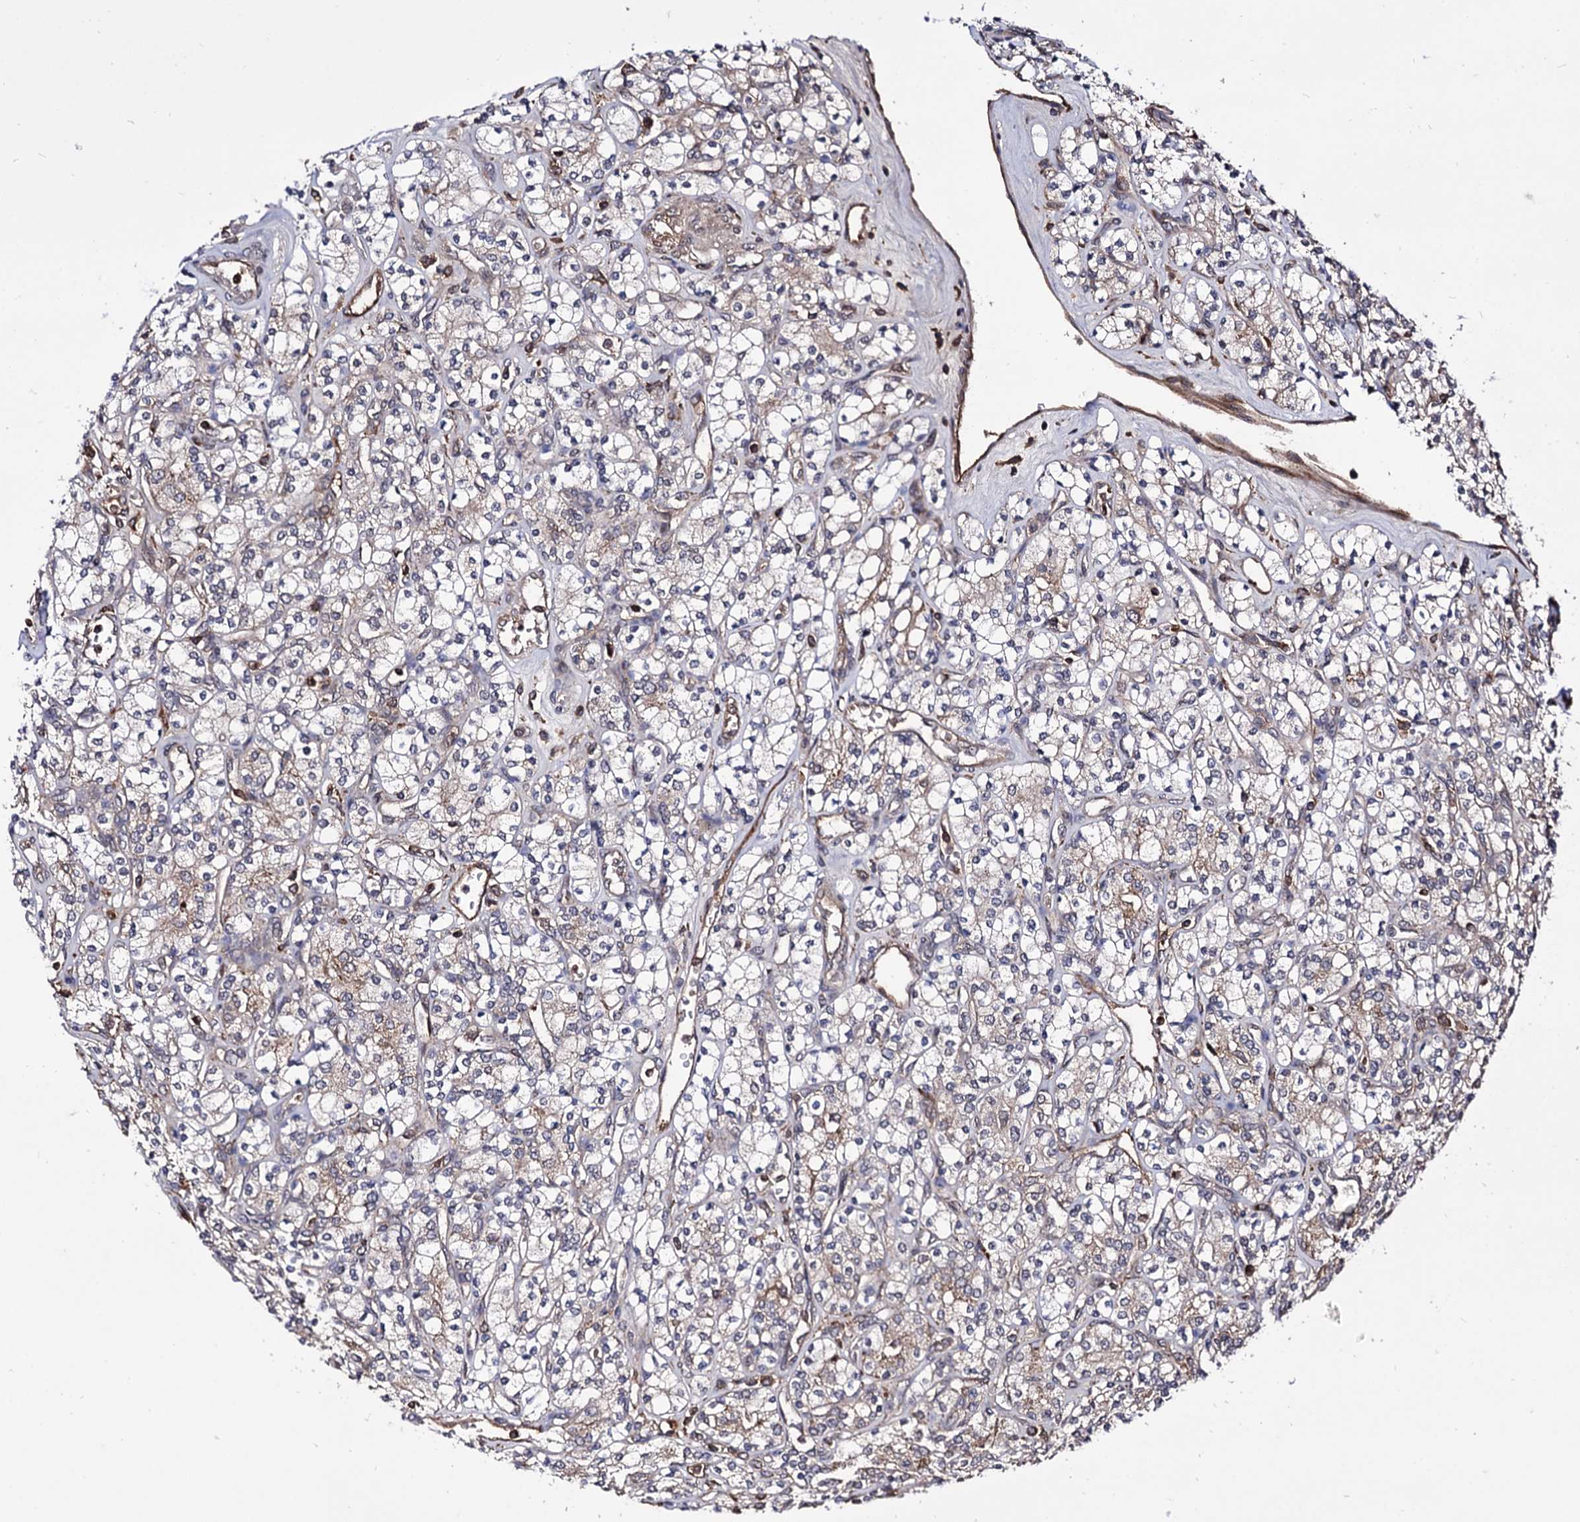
{"staining": {"intensity": "weak", "quantity": "25%-75%", "location": "cytoplasmic/membranous"}, "tissue": "renal cancer", "cell_type": "Tumor cells", "image_type": "cancer", "snomed": [{"axis": "morphology", "description": "Adenocarcinoma, NOS"}, {"axis": "topography", "description": "Kidney"}], "caption": "Immunohistochemical staining of human renal adenocarcinoma exhibits low levels of weak cytoplasmic/membranous positivity in approximately 25%-75% of tumor cells.", "gene": "MICAL2", "patient": {"sex": "male", "age": 77}}